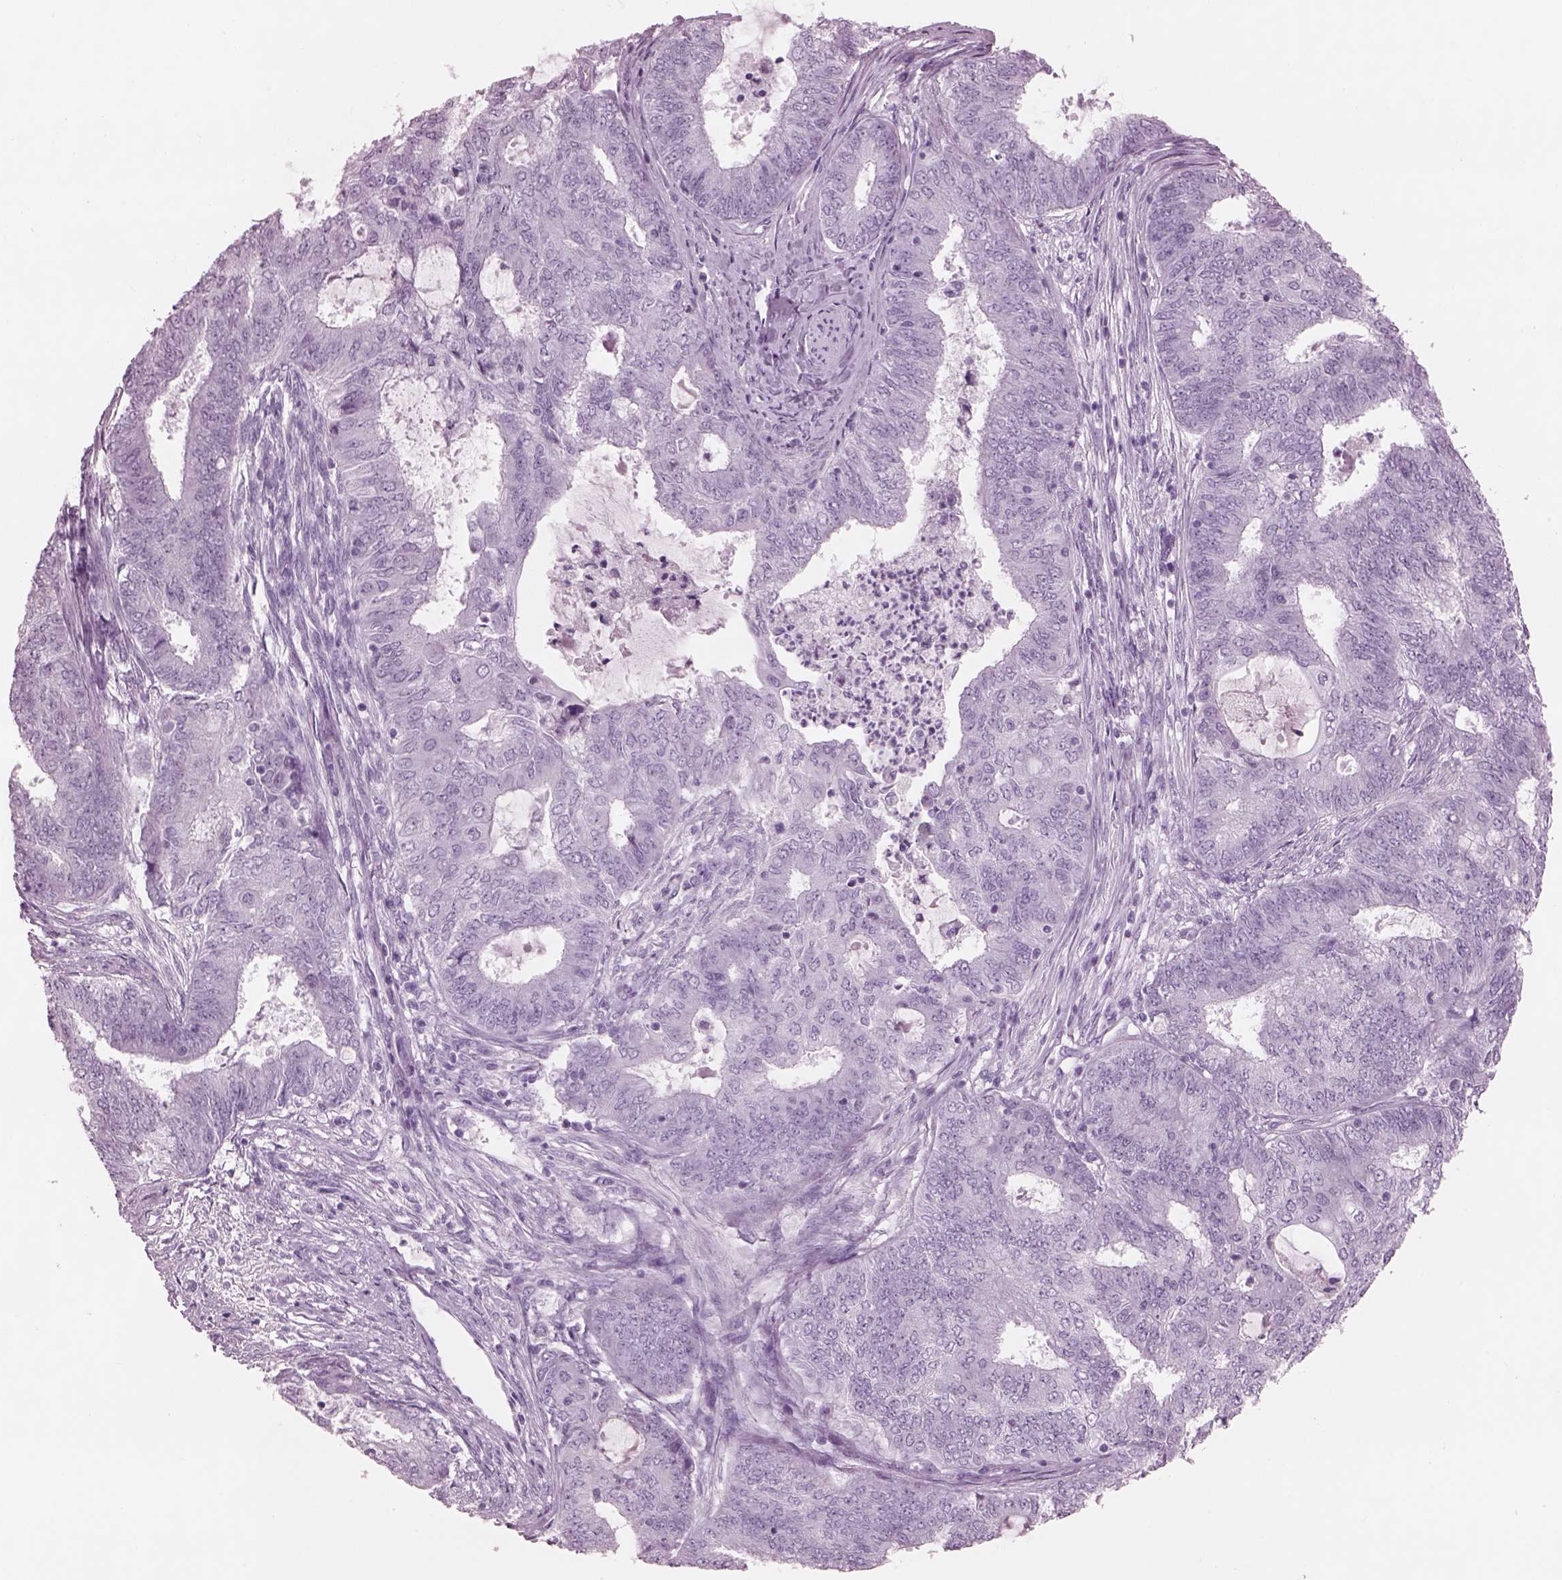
{"staining": {"intensity": "negative", "quantity": "none", "location": "none"}, "tissue": "endometrial cancer", "cell_type": "Tumor cells", "image_type": "cancer", "snomed": [{"axis": "morphology", "description": "Adenocarcinoma, NOS"}, {"axis": "topography", "description": "Endometrium"}], "caption": "Immunohistochemistry of adenocarcinoma (endometrial) demonstrates no staining in tumor cells.", "gene": "PACRG", "patient": {"sex": "female", "age": 62}}